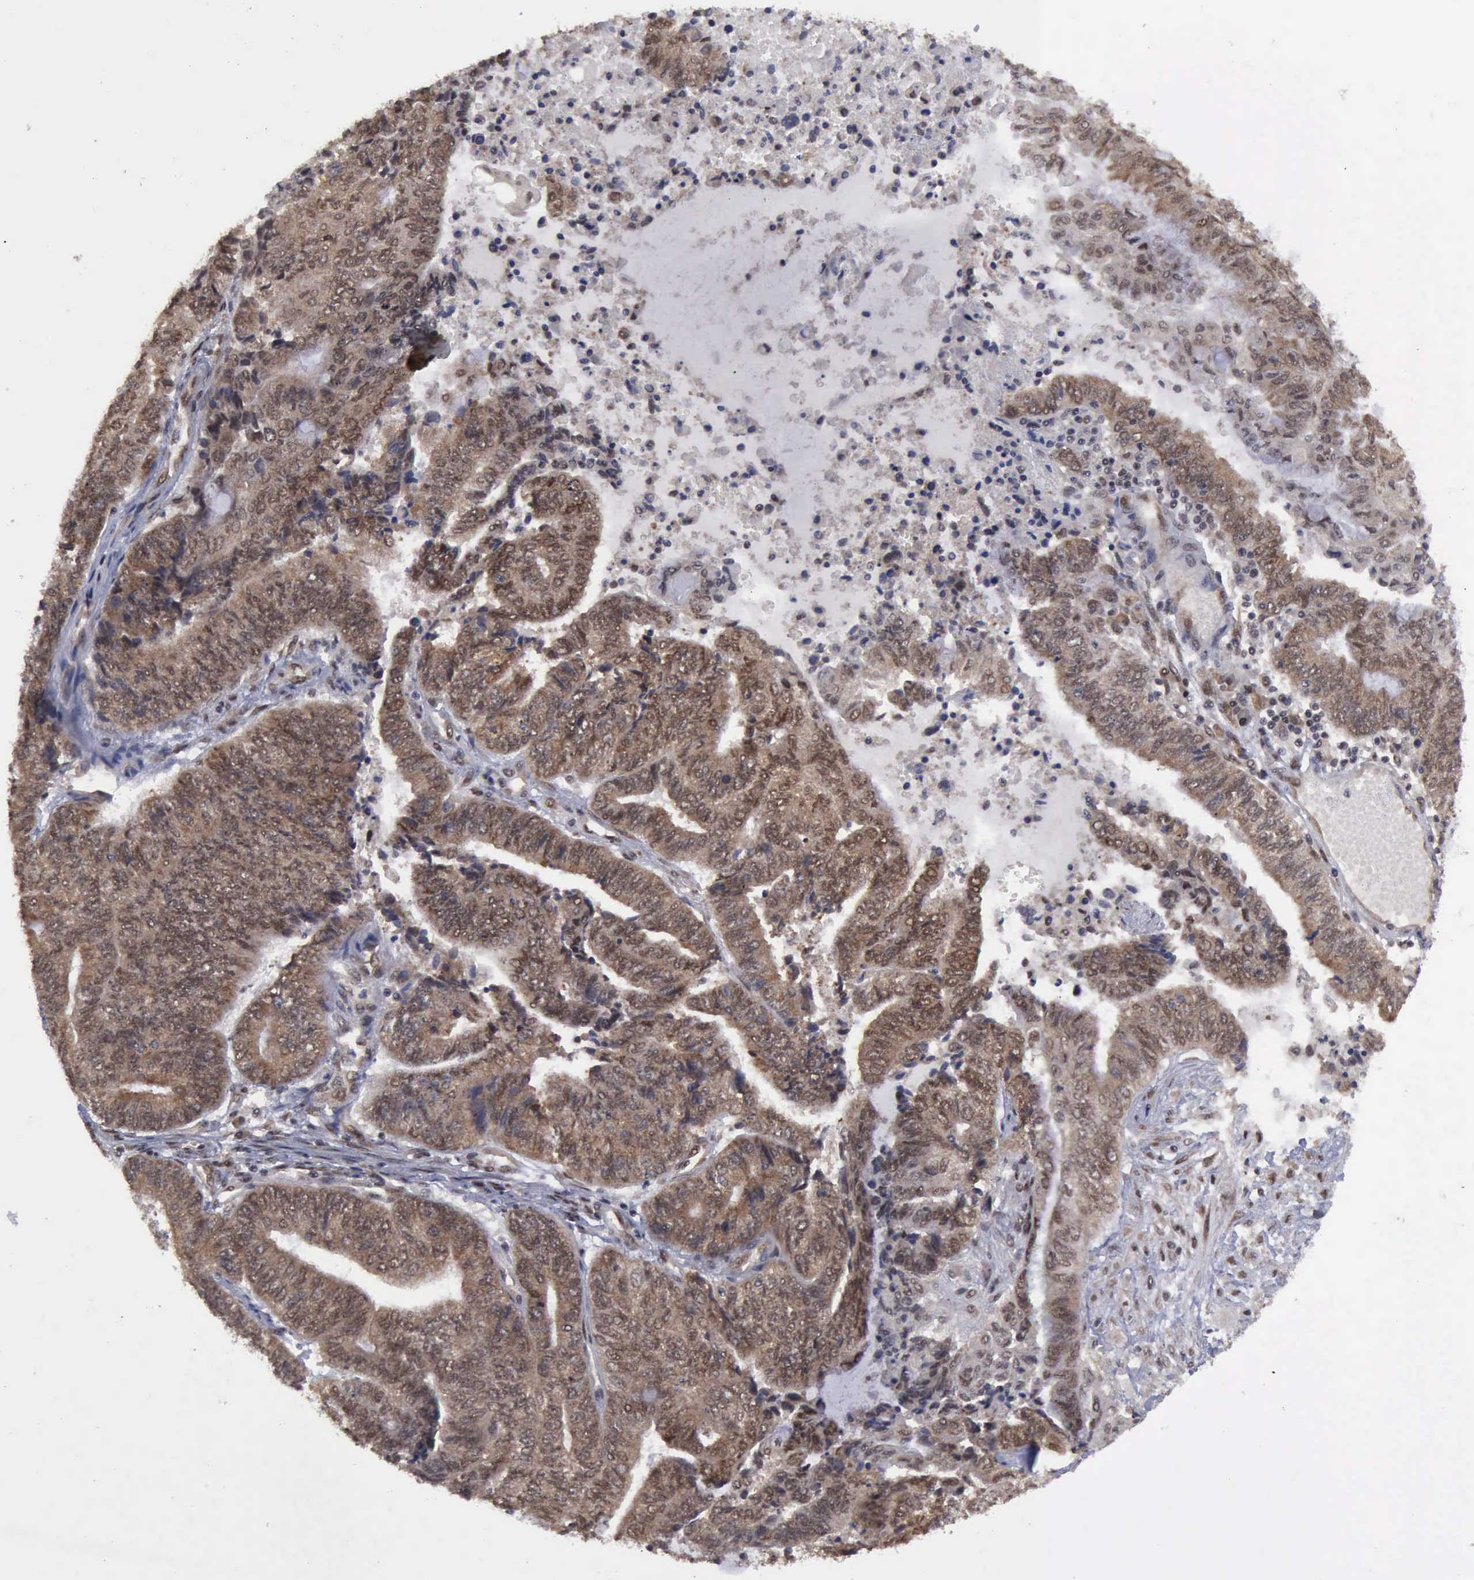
{"staining": {"intensity": "moderate", "quantity": ">75%", "location": "cytoplasmic/membranous,nuclear"}, "tissue": "endometrial cancer", "cell_type": "Tumor cells", "image_type": "cancer", "snomed": [{"axis": "morphology", "description": "Adenocarcinoma, NOS"}, {"axis": "topography", "description": "Uterus"}, {"axis": "topography", "description": "Endometrium"}], "caption": "DAB immunohistochemical staining of human endometrial adenocarcinoma exhibits moderate cytoplasmic/membranous and nuclear protein positivity in about >75% of tumor cells.", "gene": "RTCB", "patient": {"sex": "female", "age": 70}}